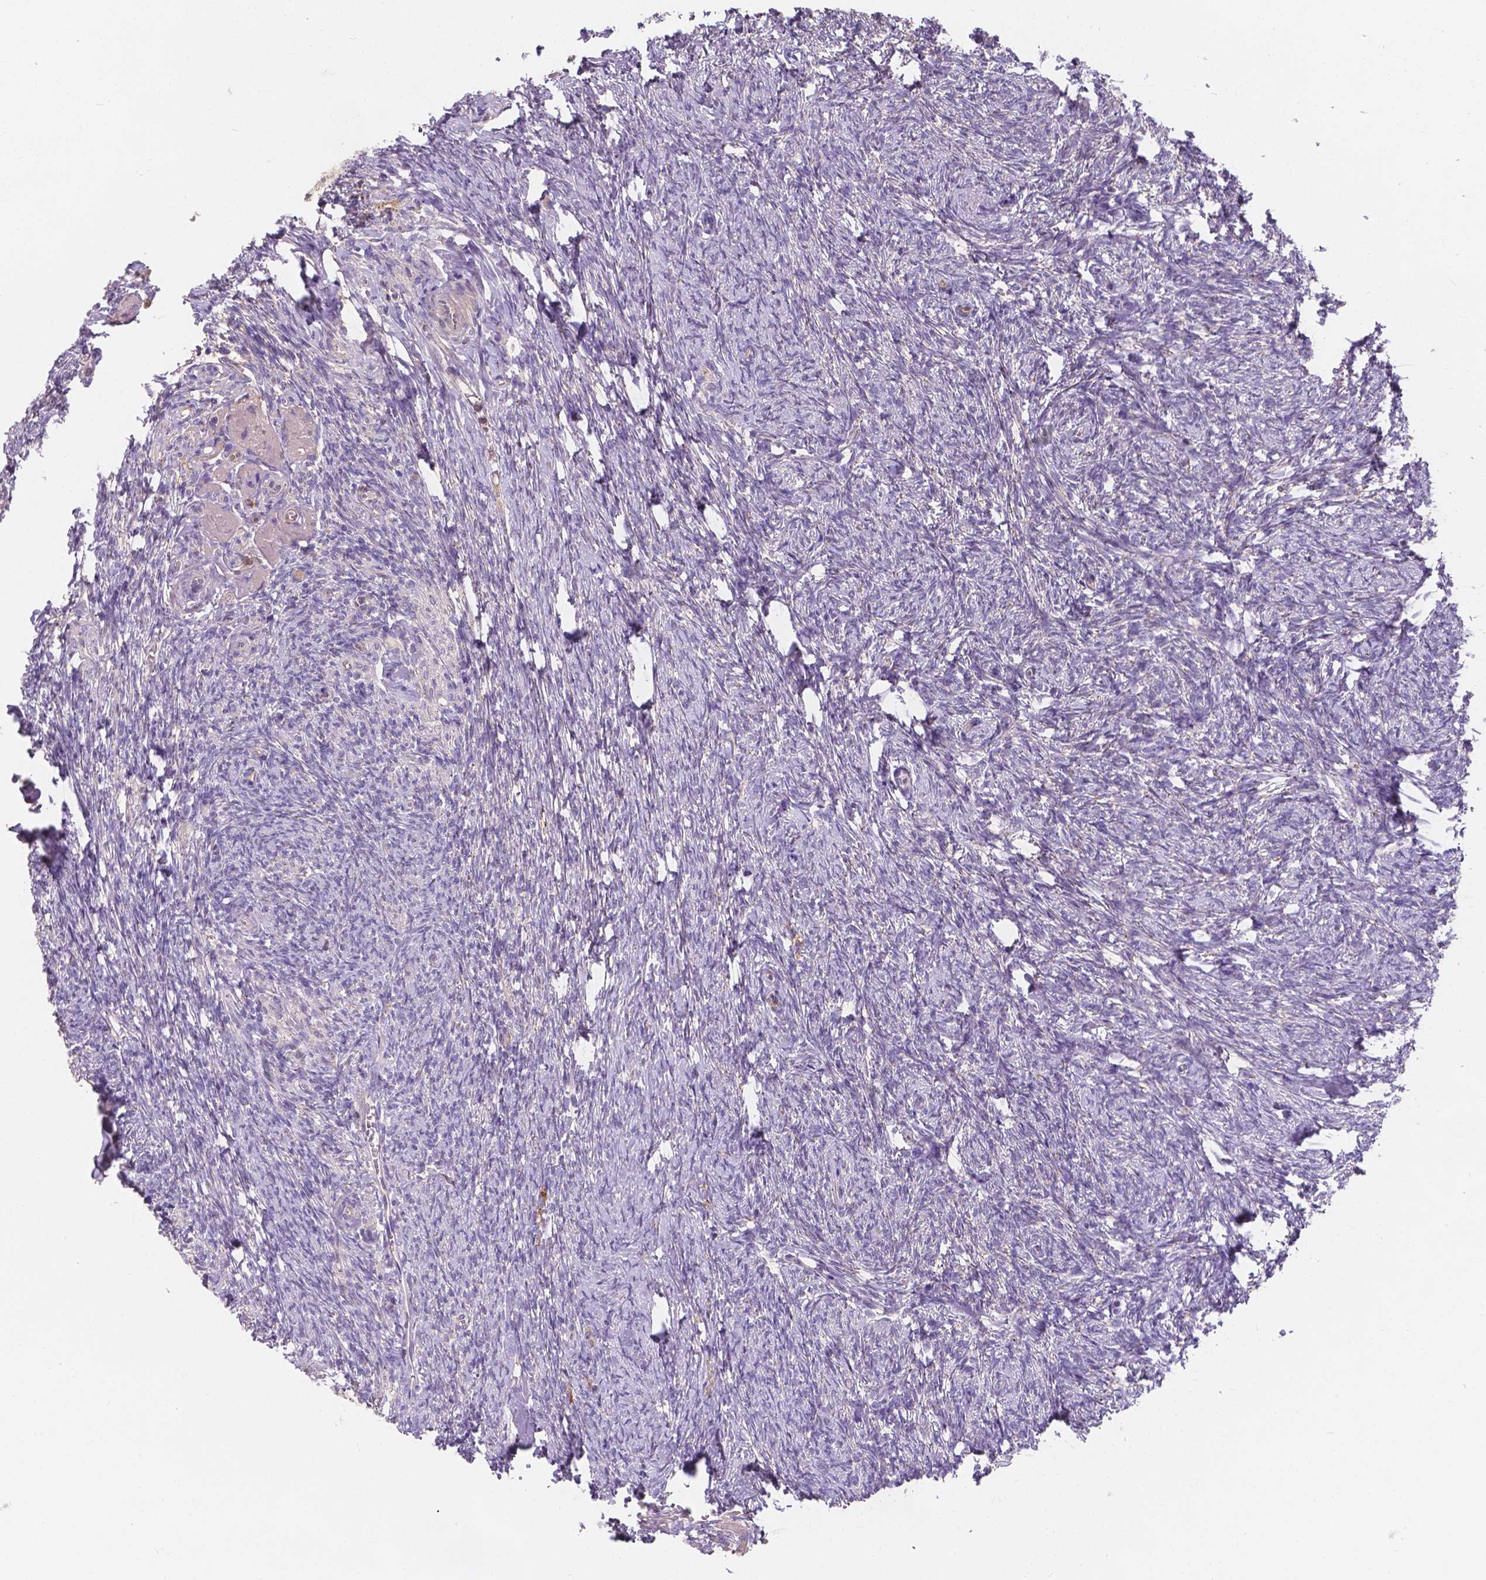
{"staining": {"intensity": "negative", "quantity": "none", "location": "none"}, "tissue": "ovary", "cell_type": "Follicle cells", "image_type": "normal", "snomed": [{"axis": "morphology", "description": "Normal tissue, NOS"}, {"axis": "topography", "description": "Ovary"}], "caption": "This photomicrograph is of normal ovary stained with IHC to label a protein in brown with the nuclei are counter-stained blue. There is no positivity in follicle cells. (DAB (3,3'-diaminobenzidine) IHC with hematoxylin counter stain).", "gene": "CDK10", "patient": {"sex": "female", "age": 72}}